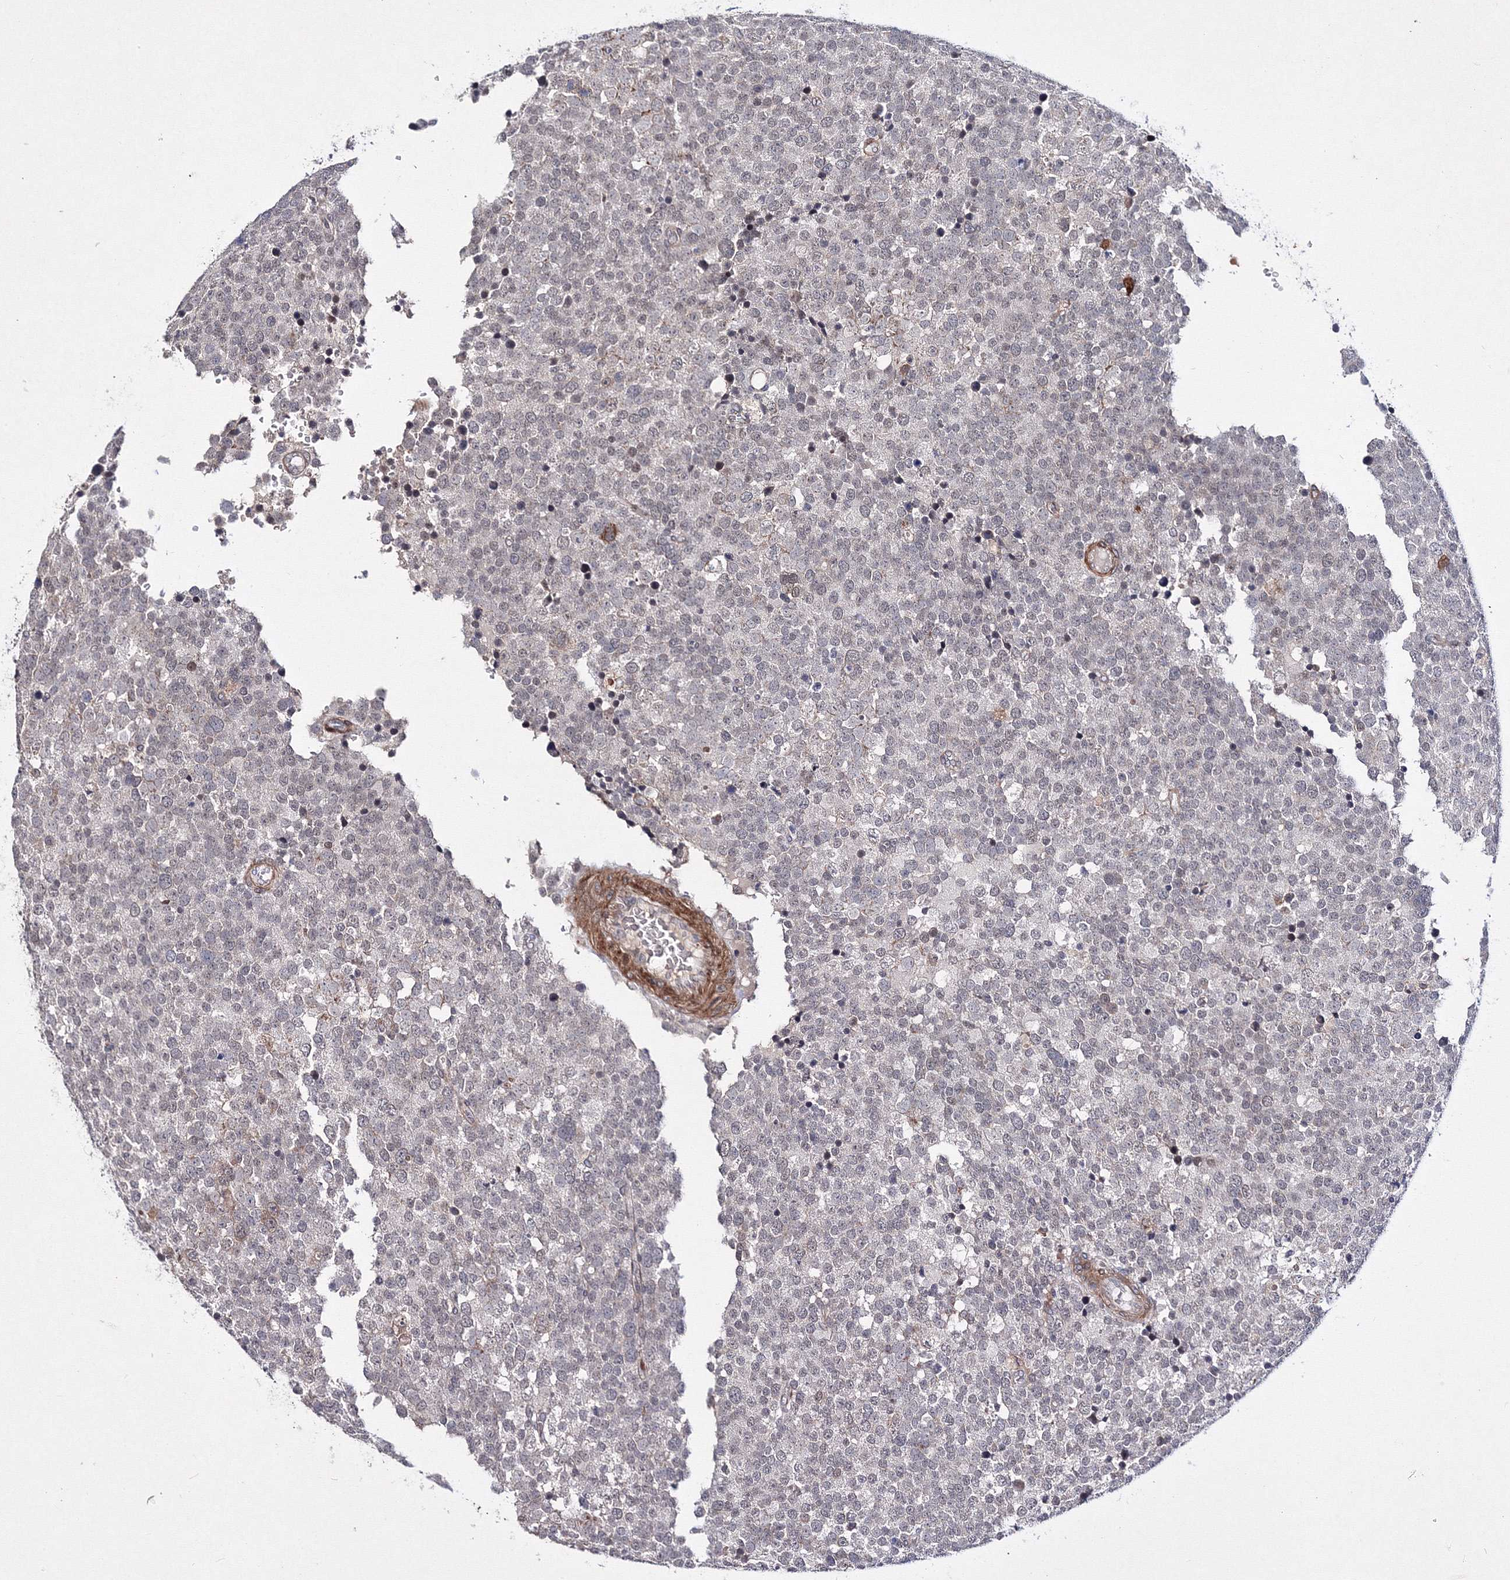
{"staining": {"intensity": "negative", "quantity": "none", "location": "none"}, "tissue": "testis cancer", "cell_type": "Tumor cells", "image_type": "cancer", "snomed": [{"axis": "morphology", "description": "Seminoma, NOS"}, {"axis": "topography", "description": "Testis"}], "caption": "DAB (3,3'-diaminobenzidine) immunohistochemical staining of human testis seminoma shows no significant expression in tumor cells.", "gene": "C11orf52", "patient": {"sex": "male", "age": 71}}